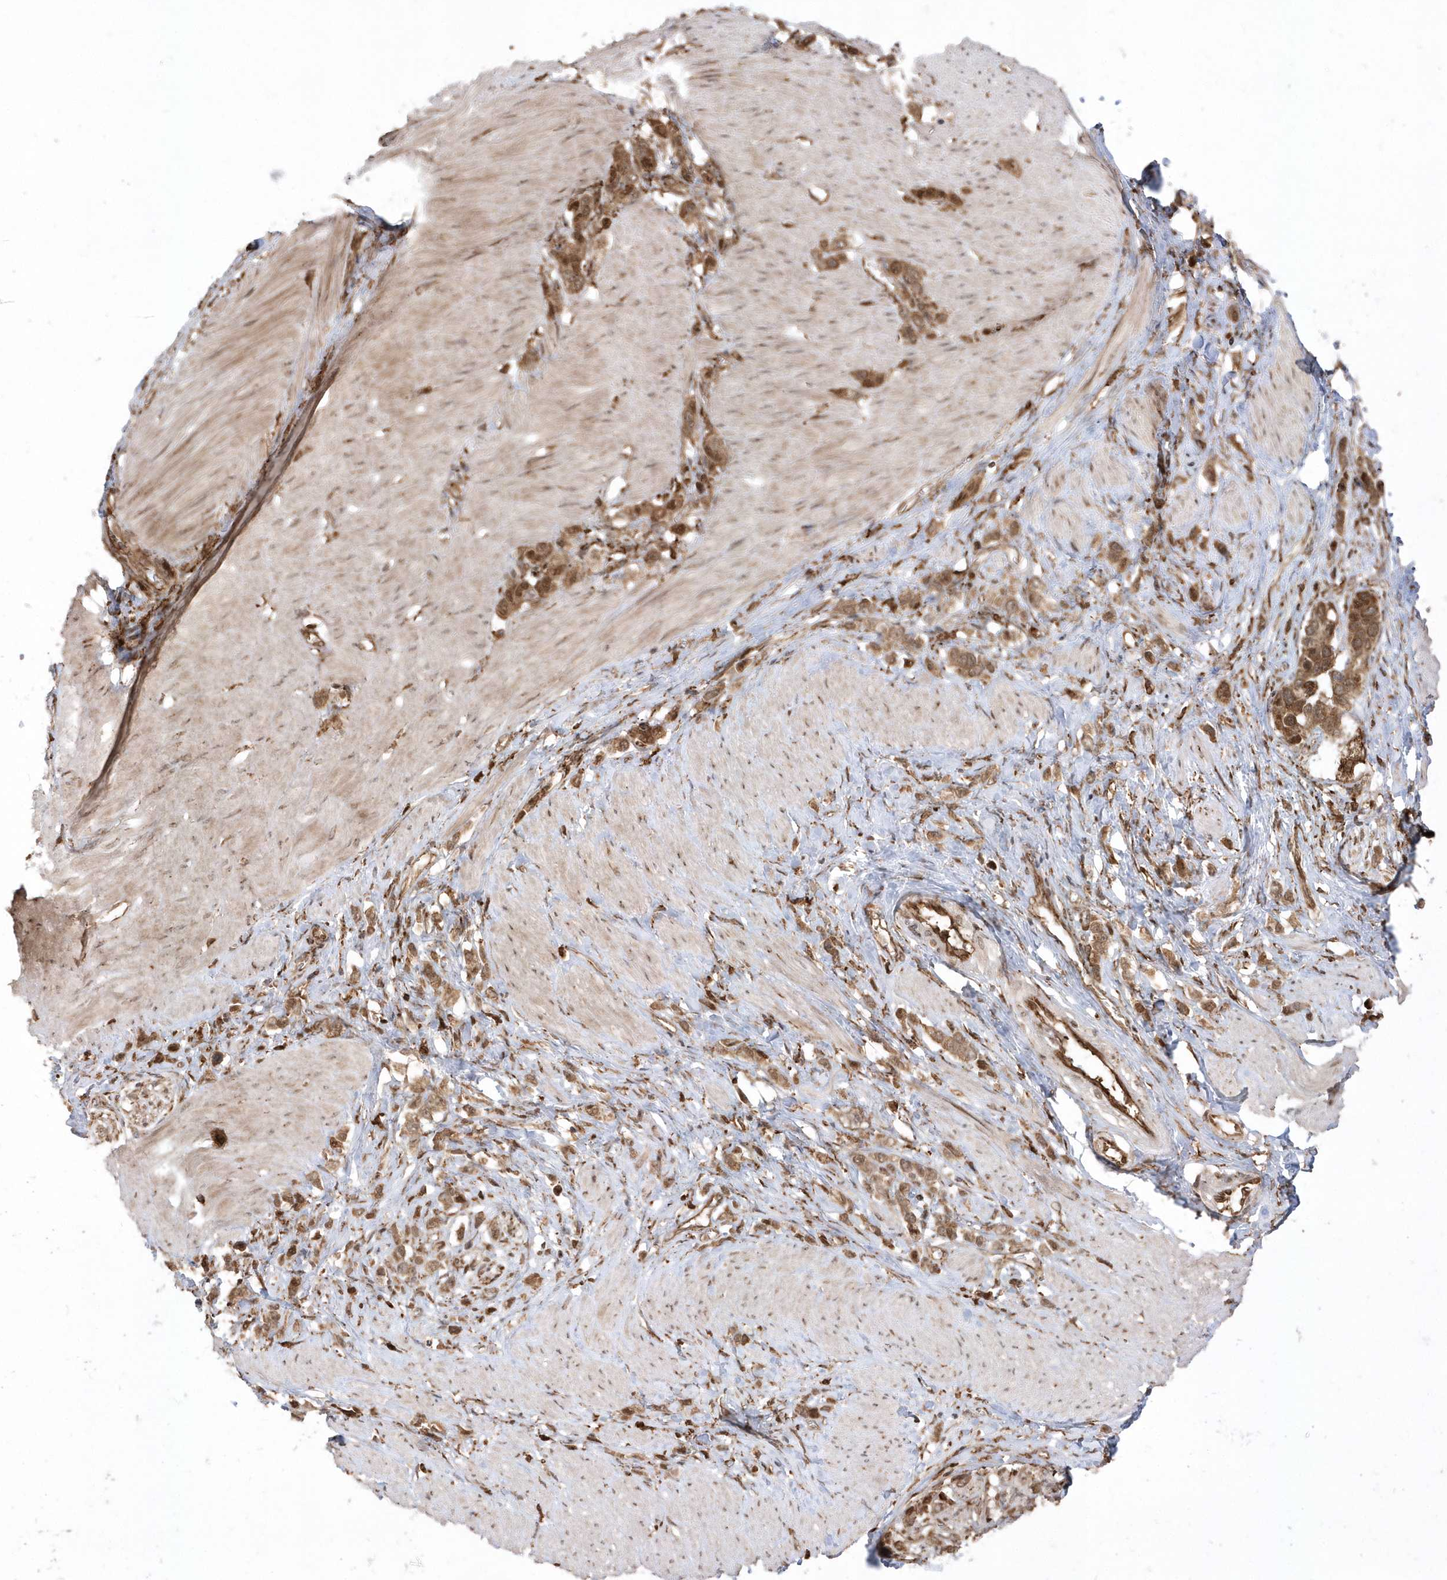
{"staining": {"intensity": "moderate", "quantity": ">75%", "location": "cytoplasmic/membranous,nuclear"}, "tissue": "stomach cancer", "cell_type": "Tumor cells", "image_type": "cancer", "snomed": [{"axis": "morphology", "description": "Normal tissue, NOS"}, {"axis": "morphology", "description": "Adenocarcinoma, NOS"}, {"axis": "topography", "description": "Stomach, upper"}, {"axis": "topography", "description": "Stomach"}], "caption": "Approximately >75% of tumor cells in human adenocarcinoma (stomach) show moderate cytoplasmic/membranous and nuclear protein expression as visualized by brown immunohistochemical staining.", "gene": "EPC2", "patient": {"sex": "female", "age": 65}}